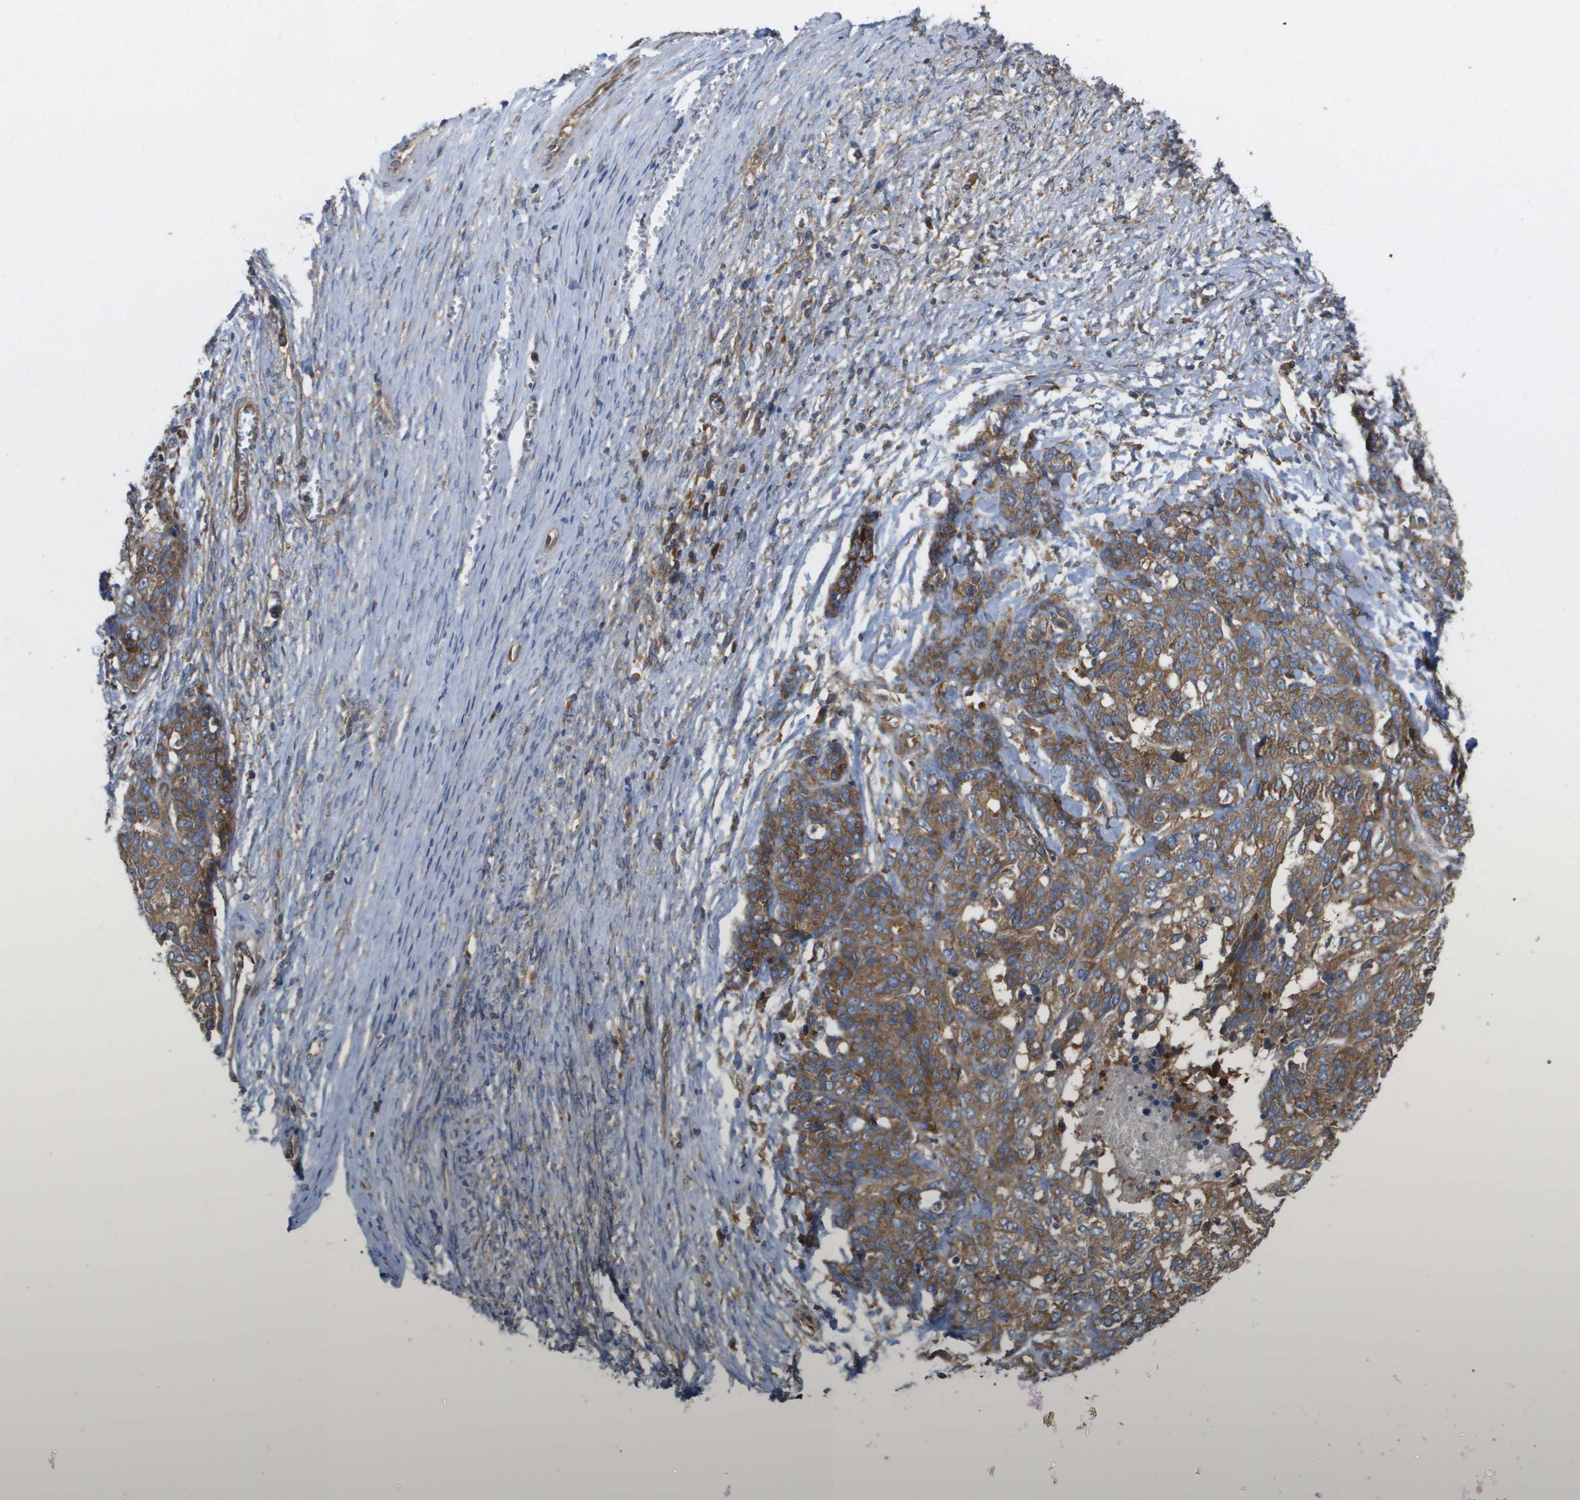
{"staining": {"intensity": "moderate", "quantity": ">75%", "location": "cytoplasmic/membranous"}, "tissue": "ovarian cancer", "cell_type": "Tumor cells", "image_type": "cancer", "snomed": [{"axis": "morphology", "description": "Cystadenocarcinoma, serous, NOS"}, {"axis": "topography", "description": "Ovary"}], "caption": "Human ovarian cancer stained with a brown dye demonstrates moderate cytoplasmic/membranous positive positivity in about >75% of tumor cells.", "gene": "EIF4G2", "patient": {"sex": "female", "age": 44}}